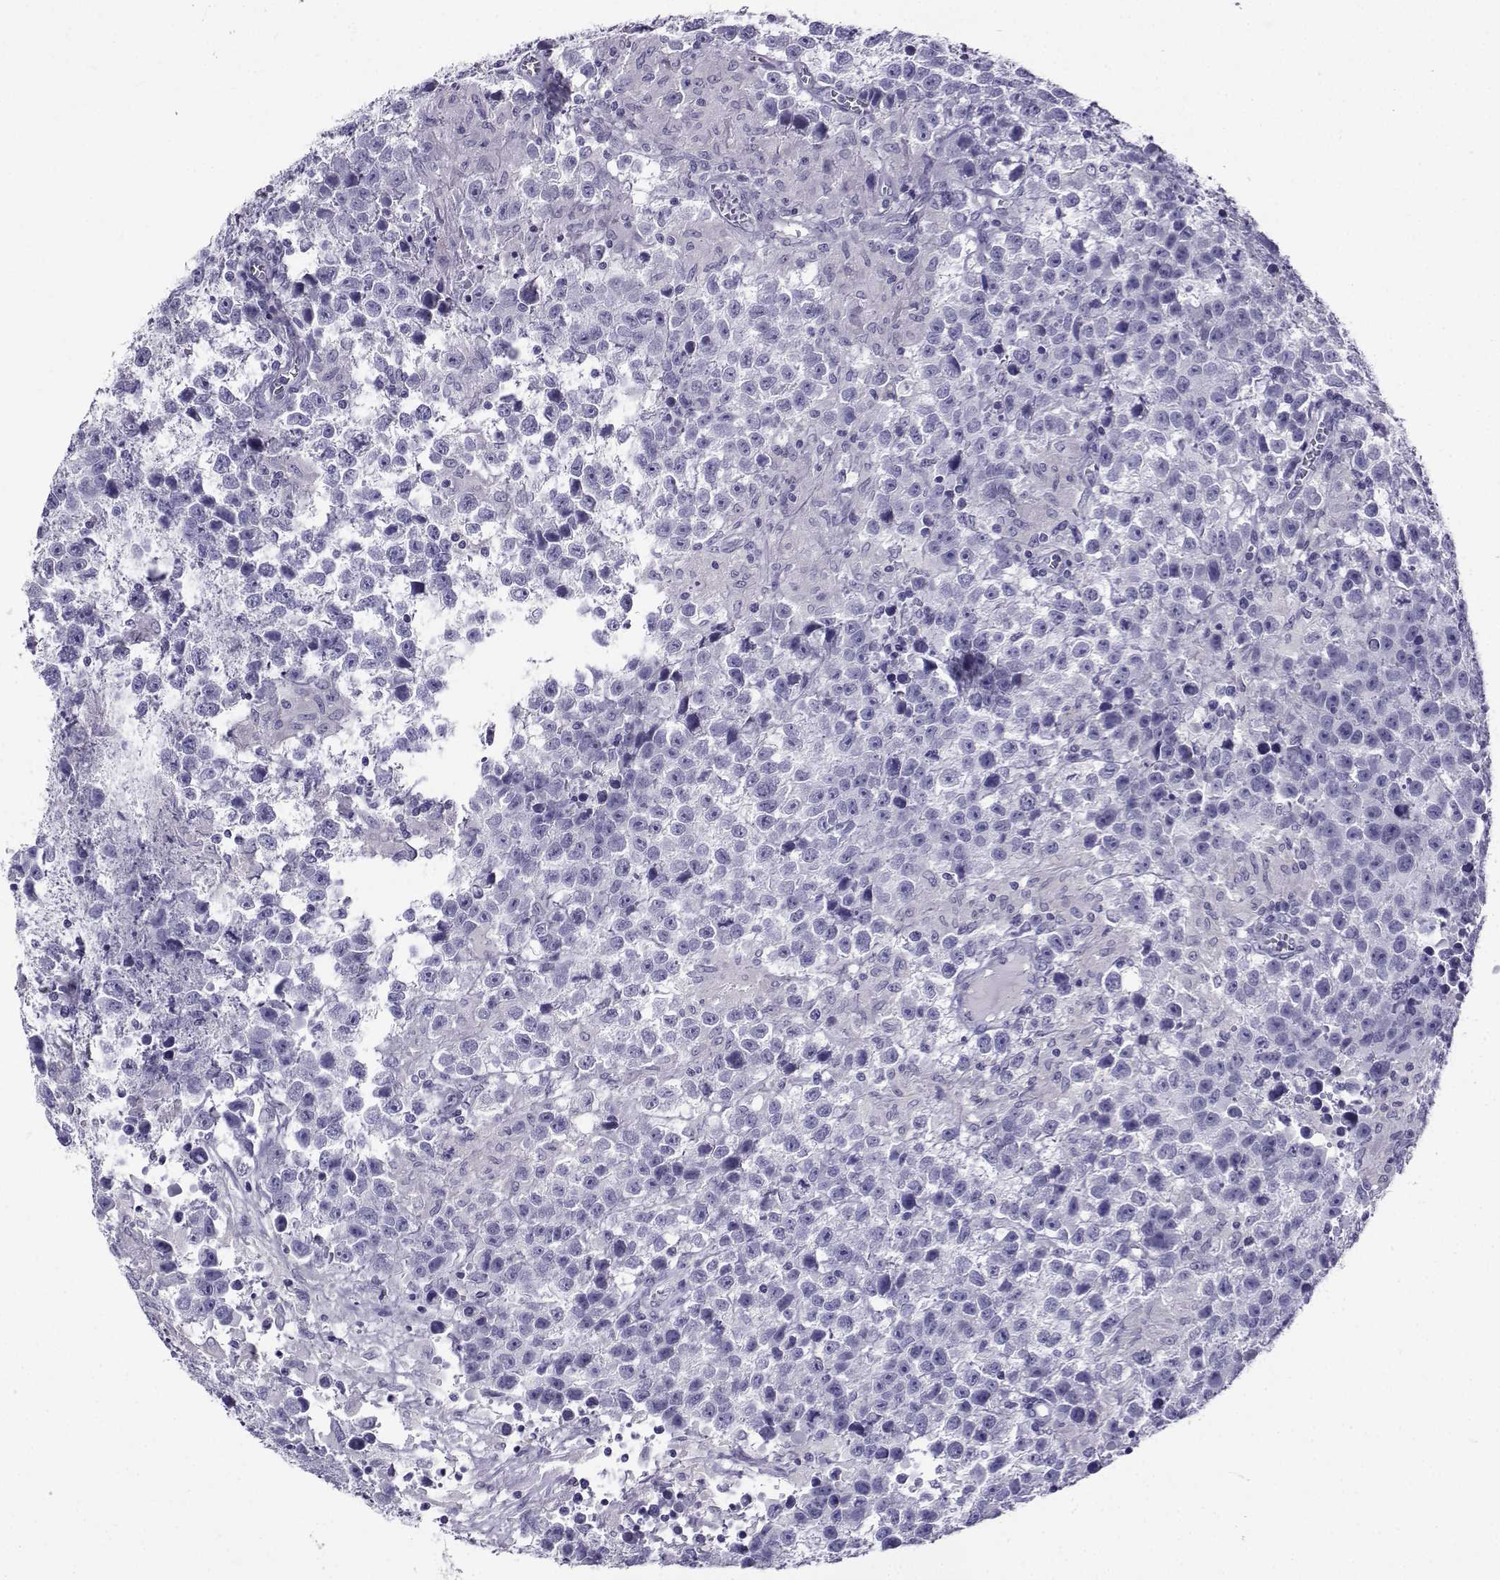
{"staining": {"intensity": "negative", "quantity": "none", "location": "none"}, "tissue": "testis cancer", "cell_type": "Tumor cells", "image_type": "cancer", "snomed": [{"axis": "morphology", "description": "Seminoma, NOS"}, {"axis": "topography", "description": "Testis"}], "caption": "This photomicrograph is of testis cancer stained with immunohistochemistry to label a protein in brown with the nuclei are counter-stained blue. There is no staining in tumor cells. The staining is performed using DAB brown chromogen with nuclei counter-stained in using hematoxylin.", "gene": "CRYBB1", "patient": {"sex": "male", "age": 43}}